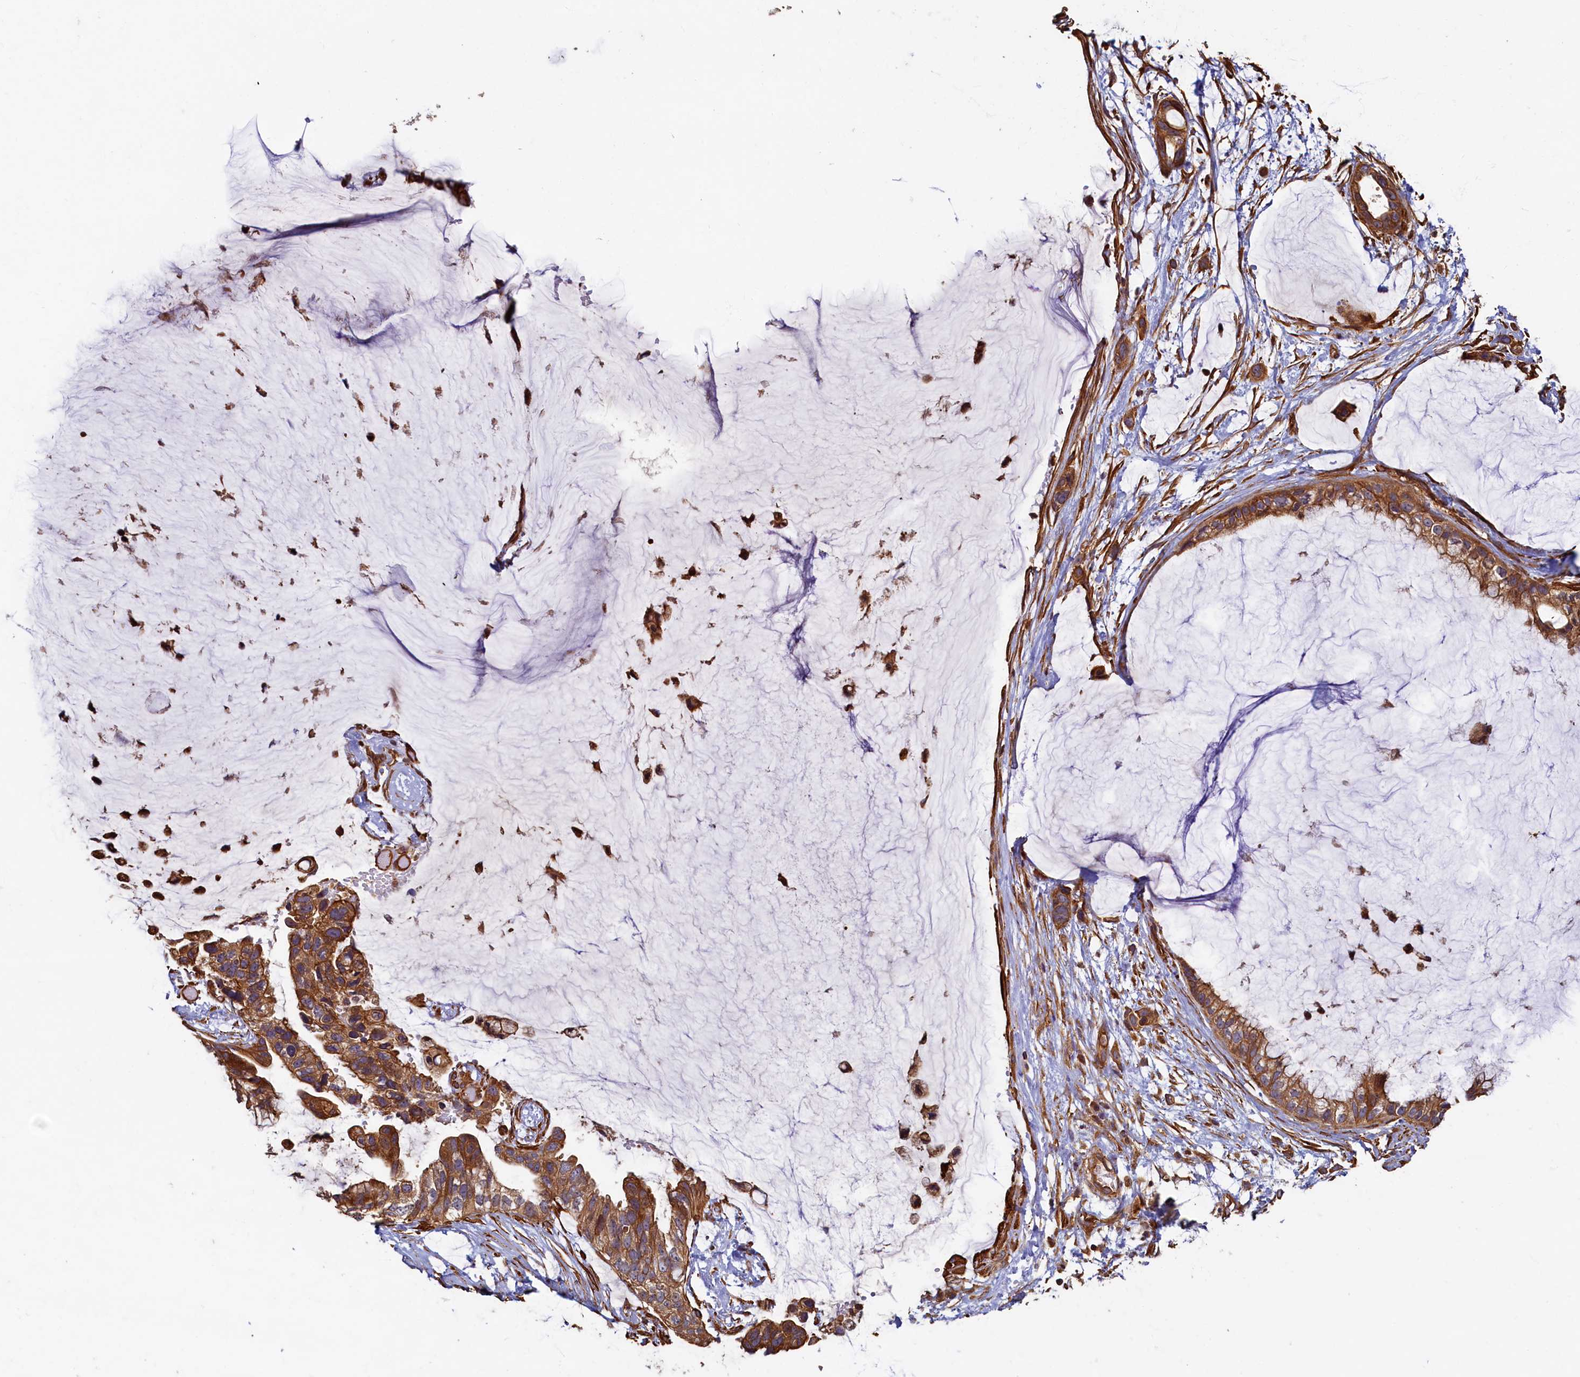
{"staining": {"intensity": "moderate", "quantity": ">75%", "location": "cytoplasmic/membranous"}, "tissue": "ovarian cancer", "cell_type": "Tumor cells", "image_type": "cancer", "snomed": [{"axis": "morphology", "description": "Cystadenocarcinoma, mucinous, NOS"}, {"axis": "topography", "description": "Ovary"}], "caption": "DAB (3,3'-diaminobenzidine) immunohistochemical staining of human ovarian cancer reveals moderate cytoplasmic/membranous protein staining in about >75% of tumor cells.", "gene": "CCDC102B", "patient": {"sex": "female", "age": 39}}